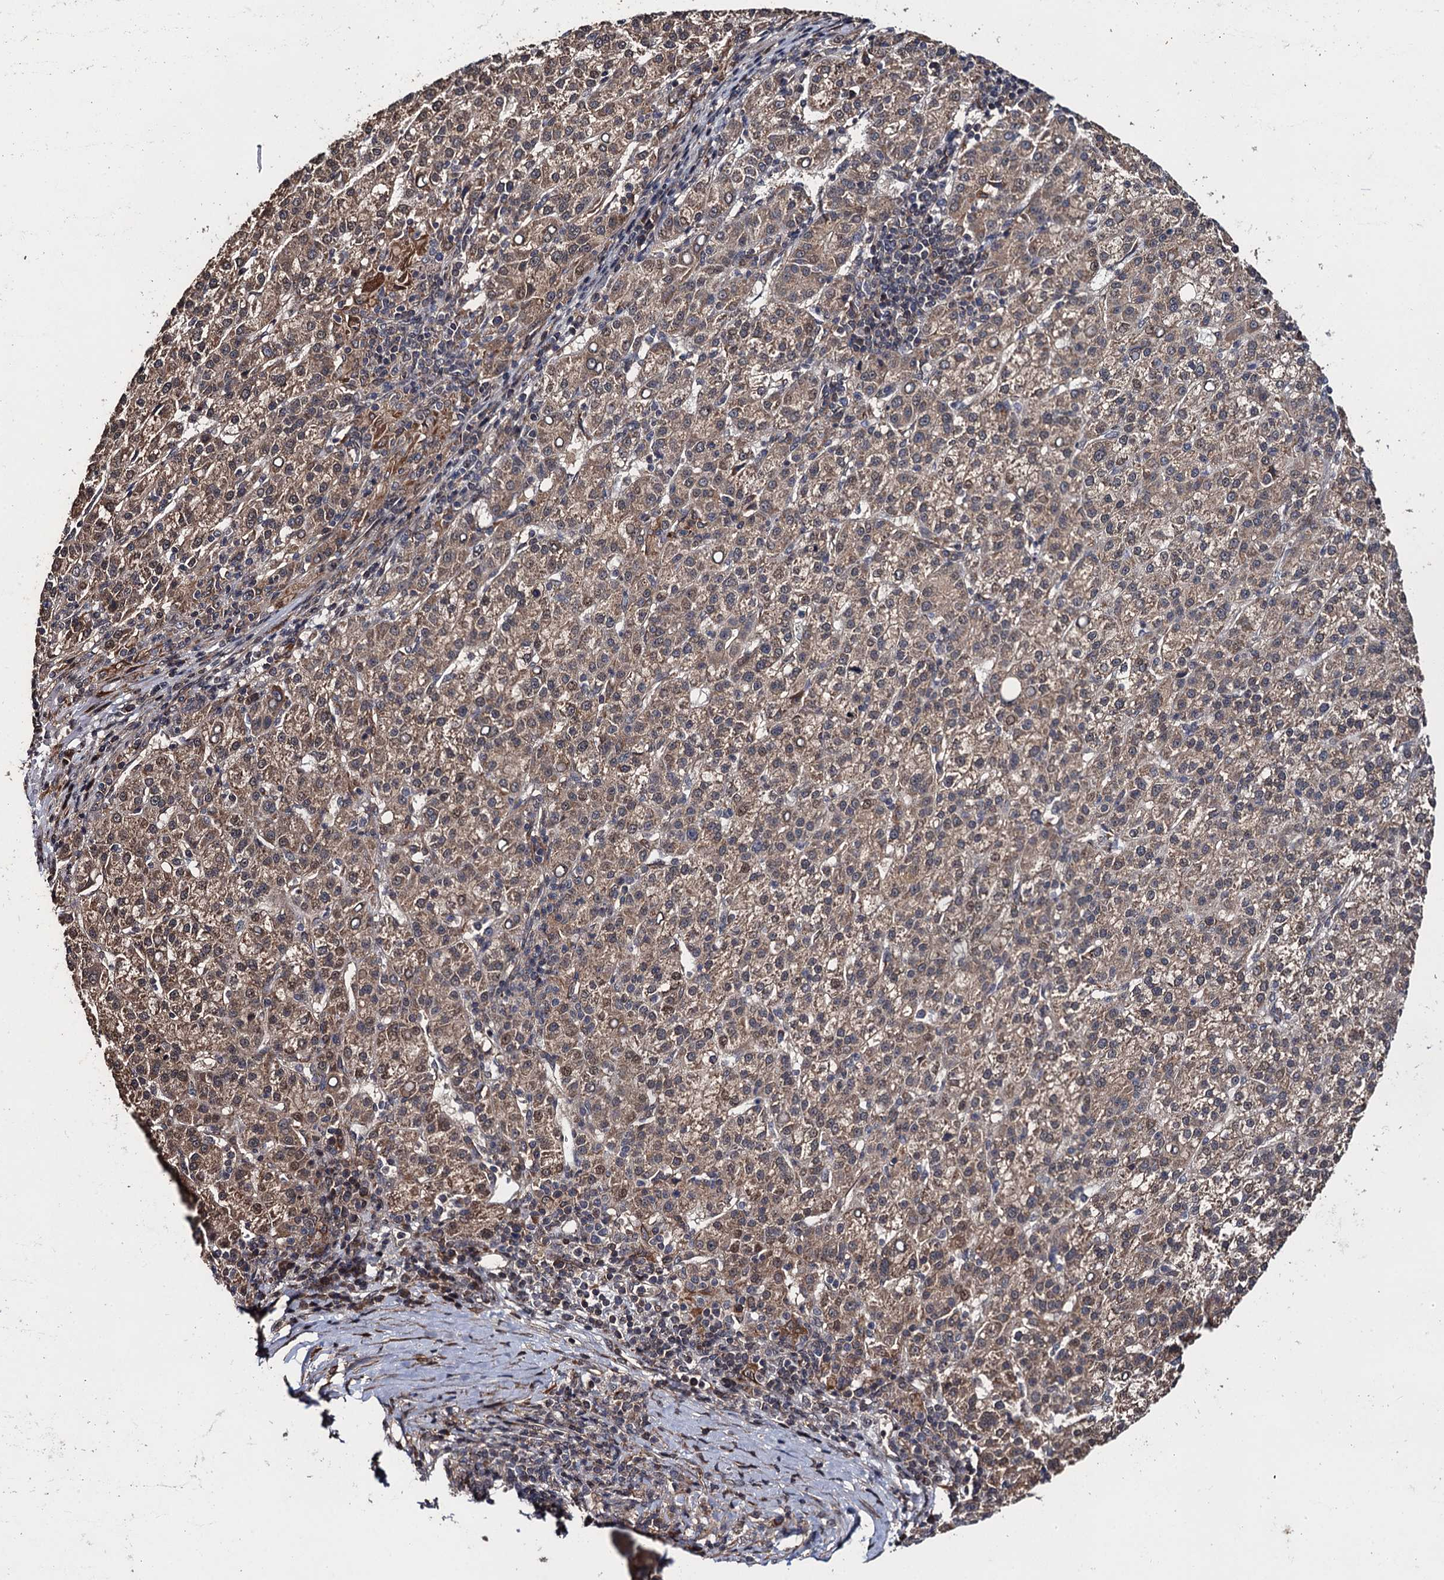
{"staining": {"intensity": "weak", "quantity": ">75%", "location": "cytoplasmic/membranous"}, "tissue": "liver cancer", "cell_type": "Tumor cells", "image_type": "cancer", "snomed": [{"axis": "morphology", "description": "Carcinoma, Hepatocellular, NOS"}, {"axis": "topography", "description": "Liver"}], "caption": "This image reveals liver cancer (hepatocellular carcinoma) stained with immunohistochemistry (IHC) to label a protein in brown. The cytoplasmic/membranous of tumor cells show weak positivity for the protein. Nuclei are counter-stained blue.", "gene": "FSIP1", "patient": {"sex": "female", "age": 58}}